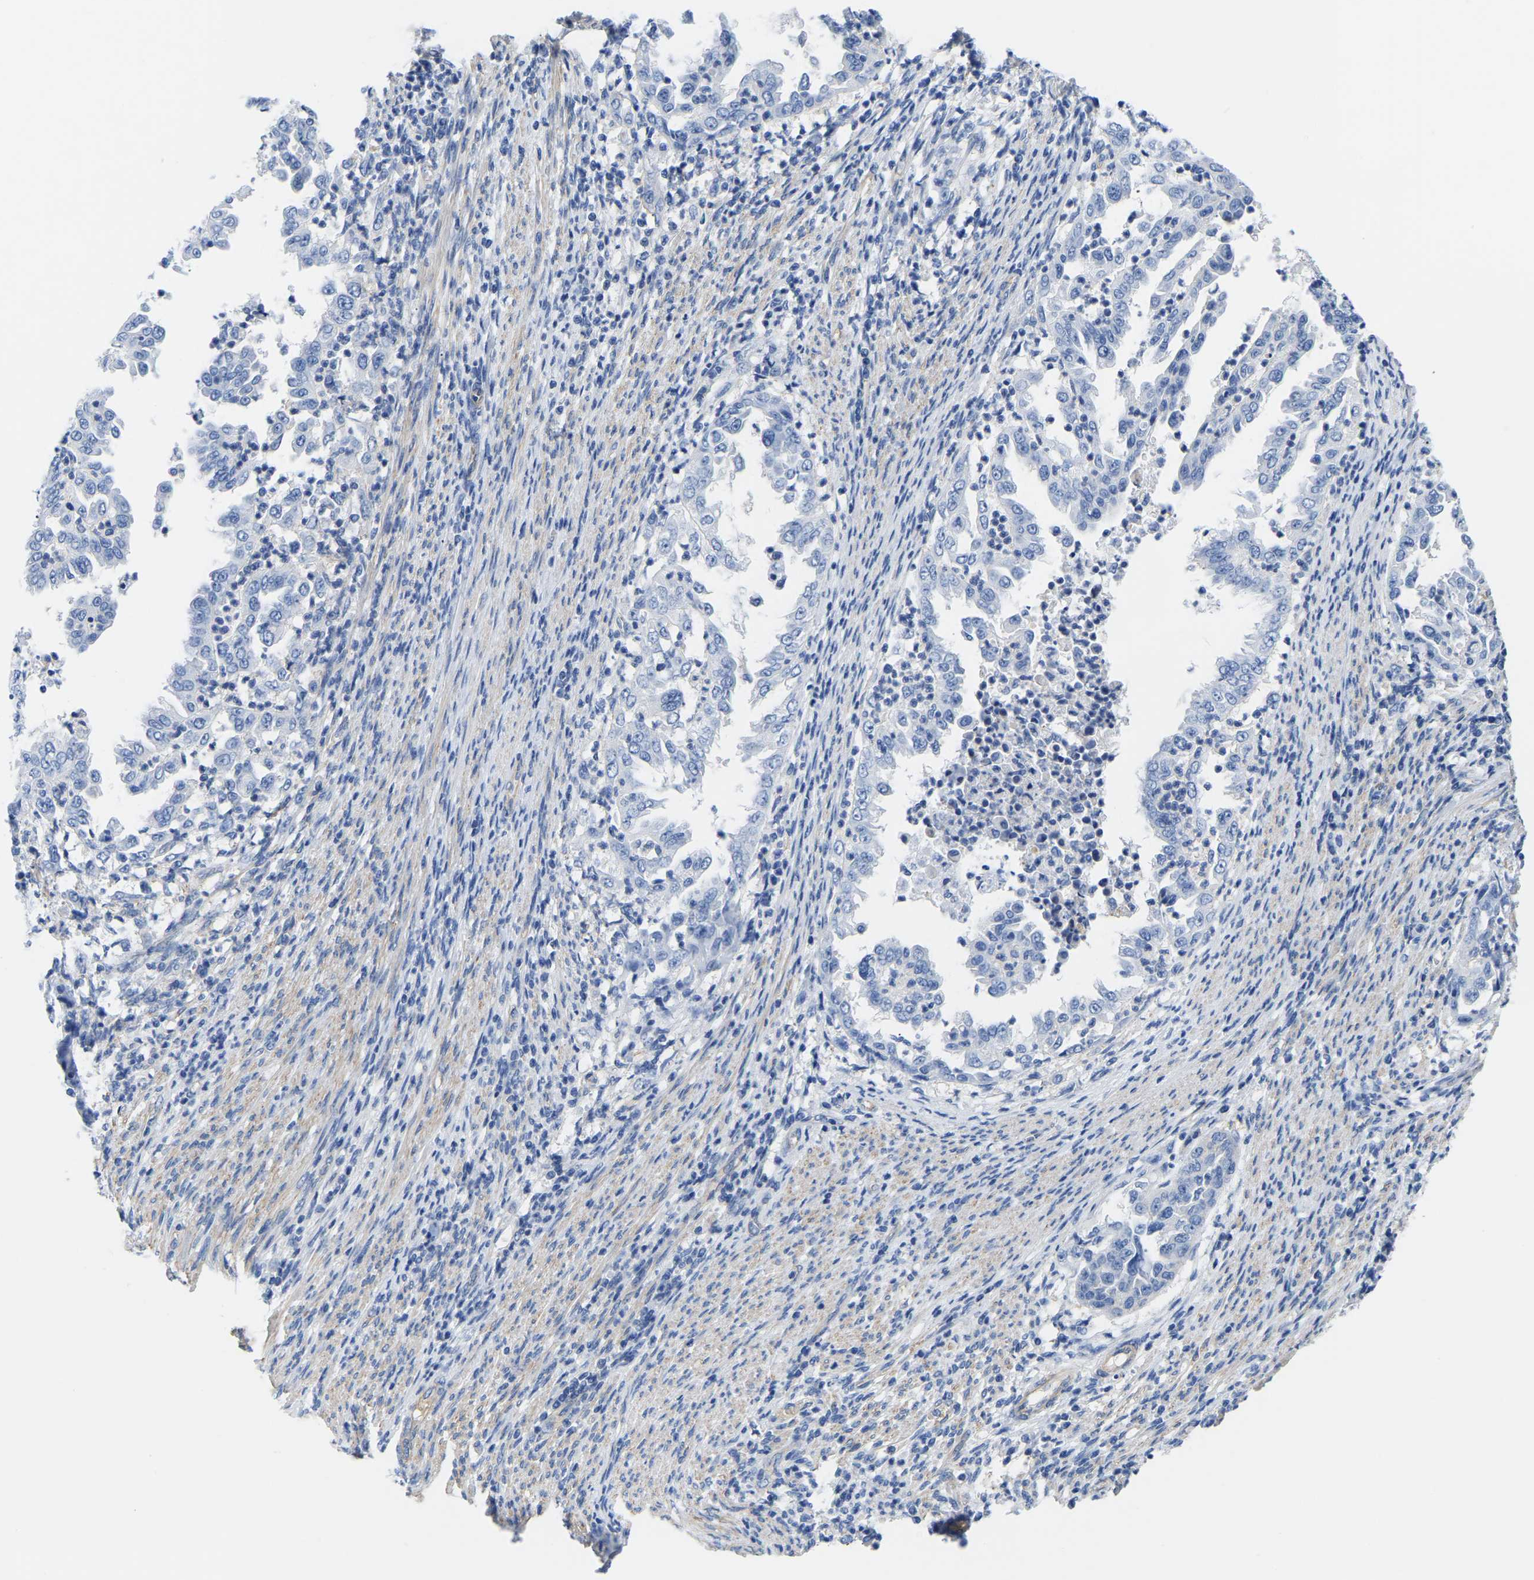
{"staining": {"intensity": "negative", "quantity": "none", "location": "none"}, "tissue": "endometrial cancer", "cell_type": "Tumor cells", "image_type": "cancer", "snomed": [{"axis": "morphology", "description": "Adenocarcinoma, NOS"}, {"axis": "topography", "description": "Endometrium"}], "caption": "Endometrial cancer (adenocarcinoma) was stained to show a protein in brown. There is no significant expression in tumor cells.", "gene": "UPK3A", "patient": {"sex": "female", "age": 85}}